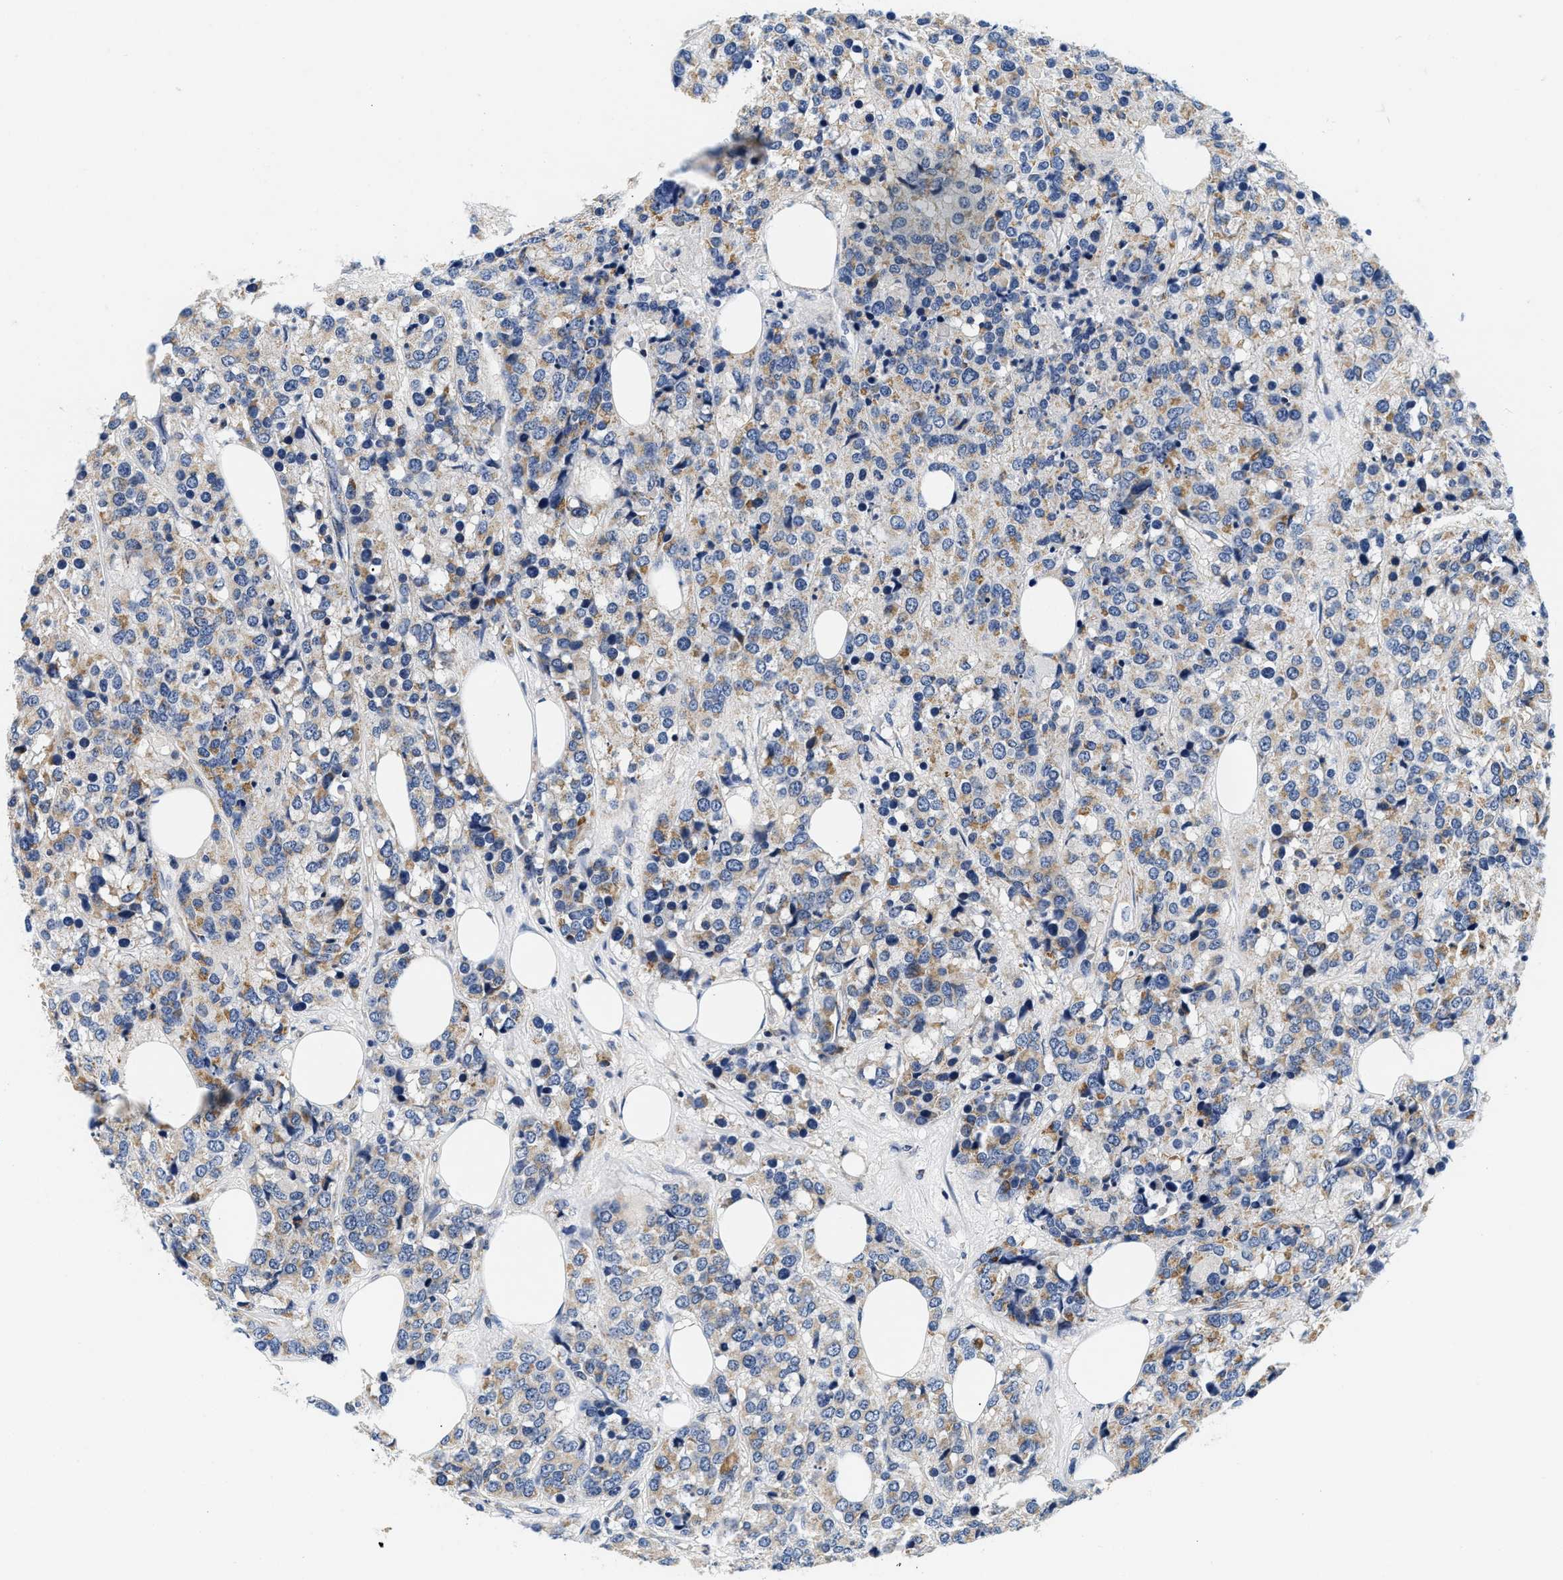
{"staining": {"intensity": "moderate", "quantity": "25%-75%", "location": "cytoplasmic/membranous"}, "tissue": "breast cancer", "cell_type": "Tumor cells", "image_type": "cancer", "snomed": [{"axis": "morphology", "description": "Lobular carcinoma"}, {"axis": "topography", "description": "Breast"}], "caption": "Moderate cytoplasmic/membranous staining is present in approximately 25%-75% of tumor cells in lobular carcinoma (breast).", "gene": "PDP1", "patient": {"sex": "female", "age": 59}}